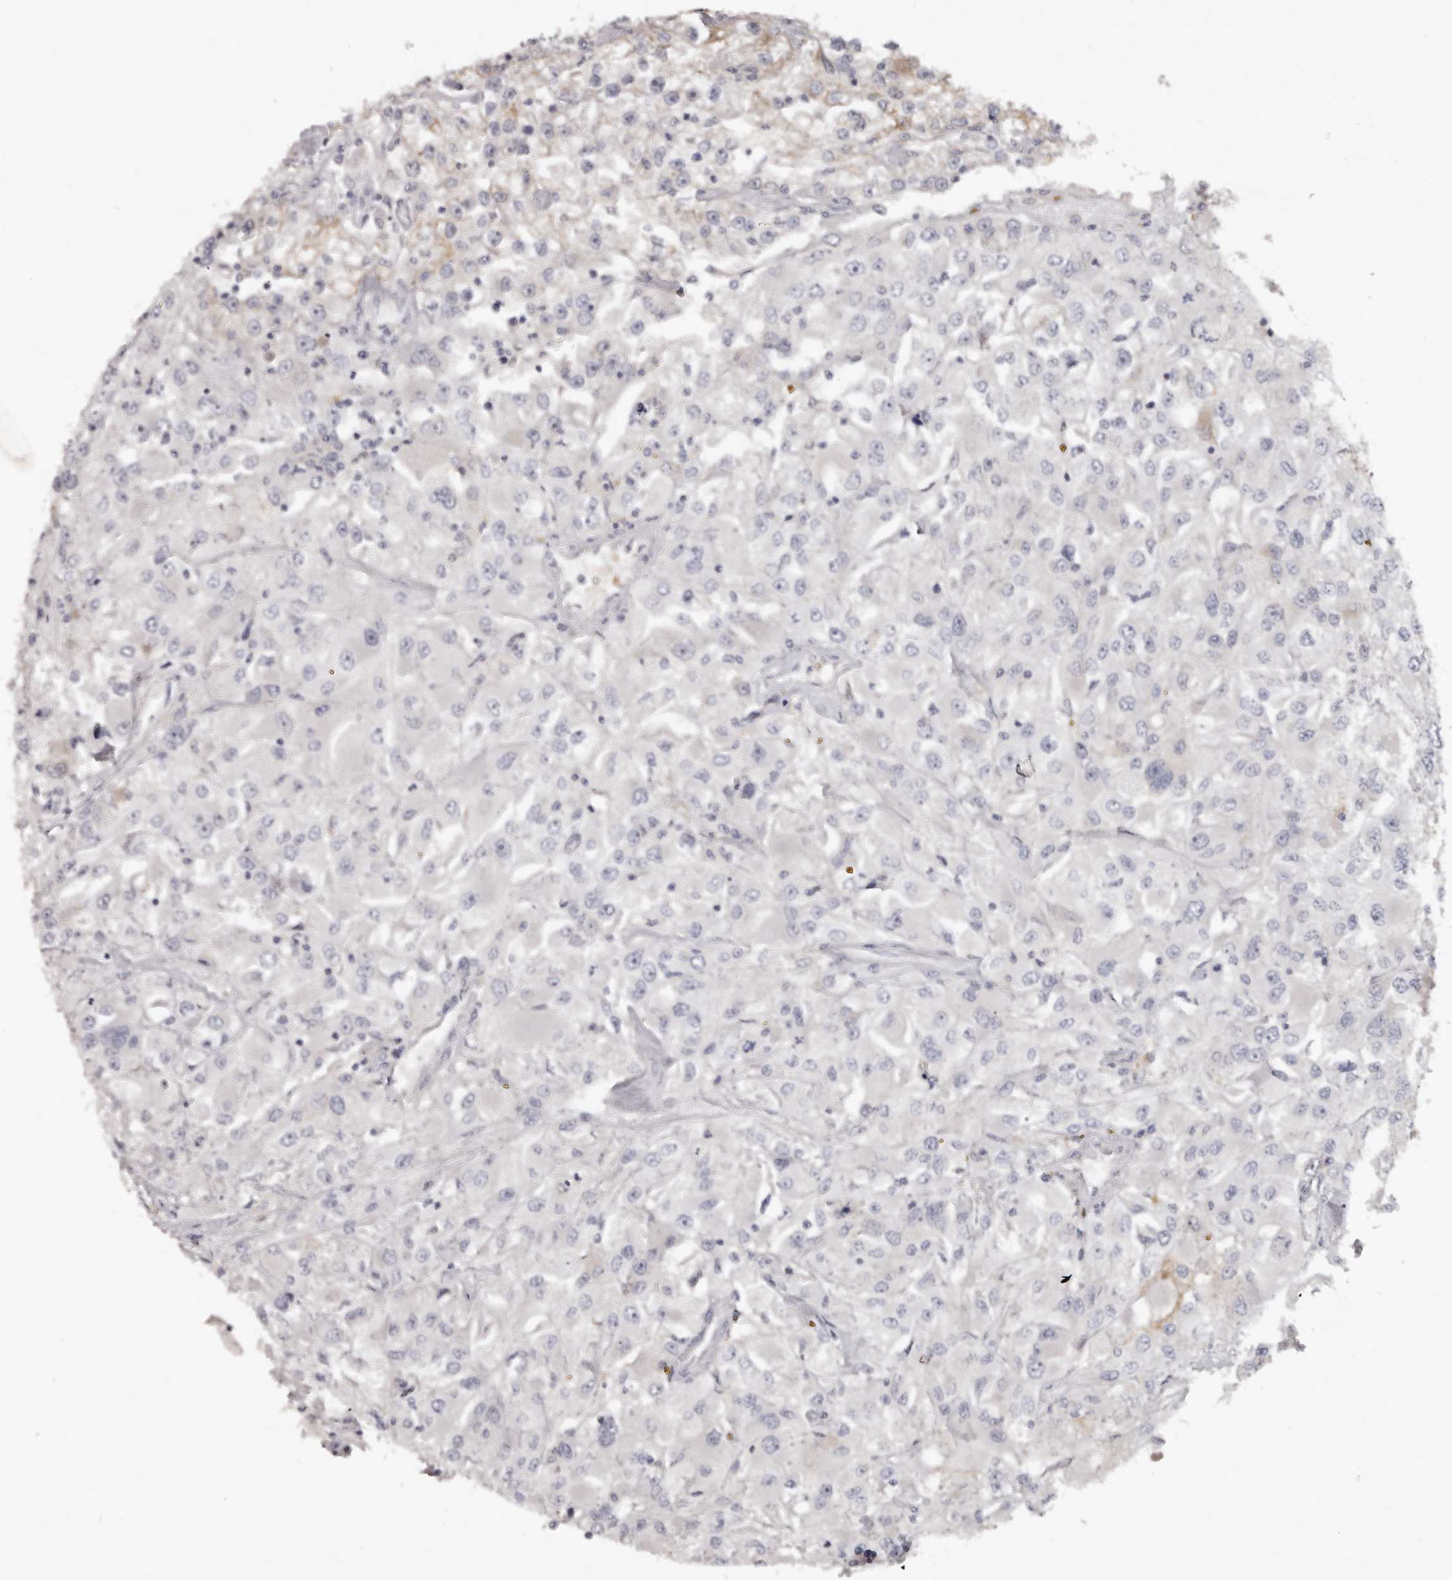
{"staining": {"intensity": "negative", "quantity": "none", "location": "none"}, "tissue": "renal cancer", "cell_type": "Tumor cells", "image_type": "cancer", "snomed": [{"axis": "morphology", "description": "Adenocarcinoma, NOS"}, {"axis": "topography", "description": "Kidney"}], "caption": "Human renal cancer stained for a protein using immunohistochemistry (IHC) displays no expression in tumor cells.", "gene": "TNR", "patient": {"sex": "female", "age": 52}}